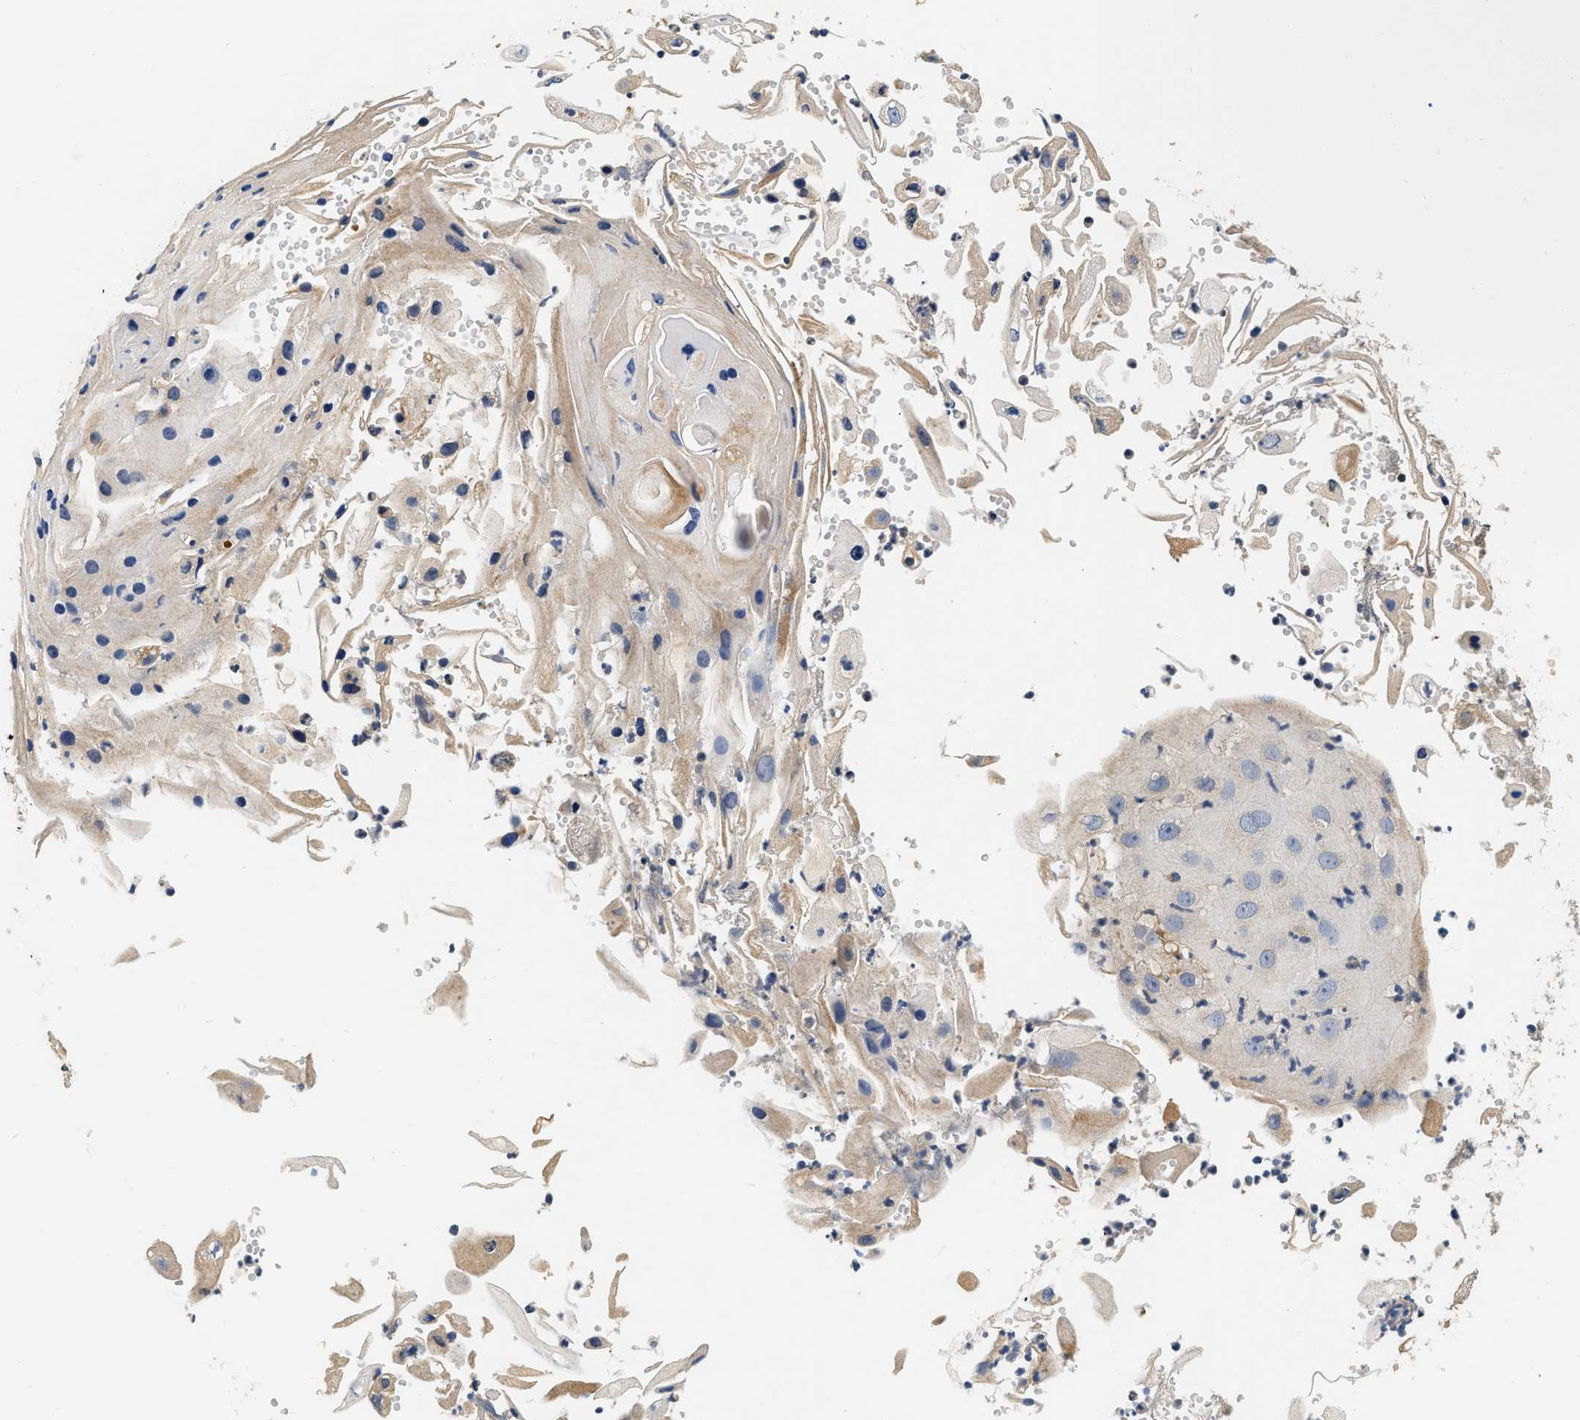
{"staining": {"intensity": "weak", "quantity": "25%-75%", "location": "cytoplasmic/membranous"}, "tissue": "skin cancer", "cell_type": "Tumor cells", "image_type": "cancer", "snomed": [{"axis": "morphology", "description": "Squamous cell carcinoma, NOS"}, {"axis": "topography", "description": "Skin"}], "caption": "A low amount of weak cytoplasmic/membranous positivity is seen in approximately 25%-75% of tumor cells in skin cancer (squamous cell carcinoma) tissue. The protein of interest is stained brown, and the nuclei are stained in blue (DAB IHC with brightfield microscopy, high magnification).", "gene": "NME6", "patient": {"sex": "female", "age": 44}}